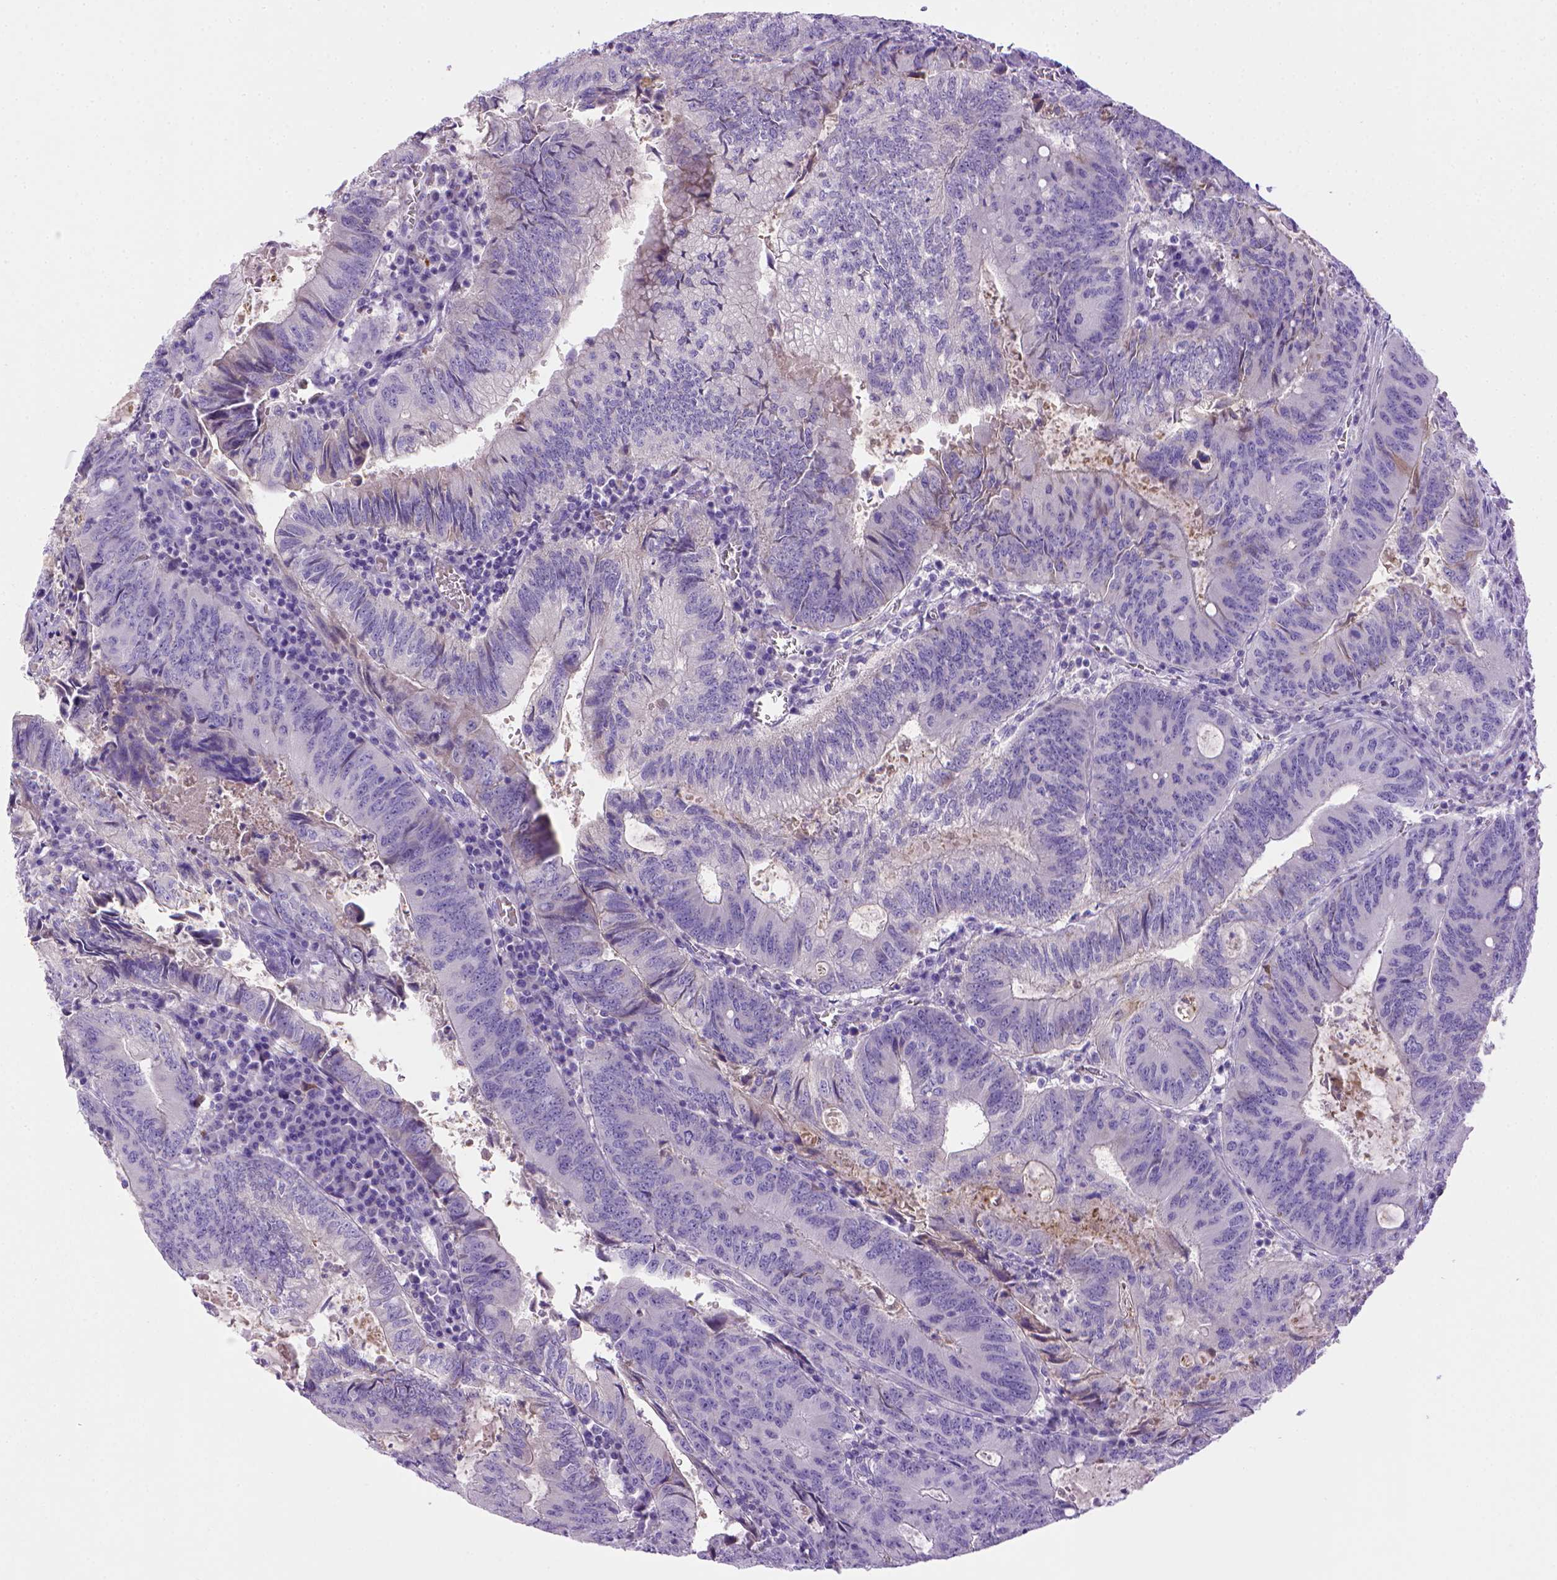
{"staining": {"intensity": "negative", "quantity": "none", "location": "none"}, "tissue": "colorectal cancer", "cell_type": "Tumor cells", "image_type": "cancer", "snomed": [{"axis": "morphology", "description": "Adenocarcinoma, NOS"}, {"axis": "topography", "description": "Colon"}], "caption": "The micrograph shows no staining of tumor cells in adenocarcinoma (colorectal).", "gene": "BAAT", "patient": {"sex": "male", "age": 67}}